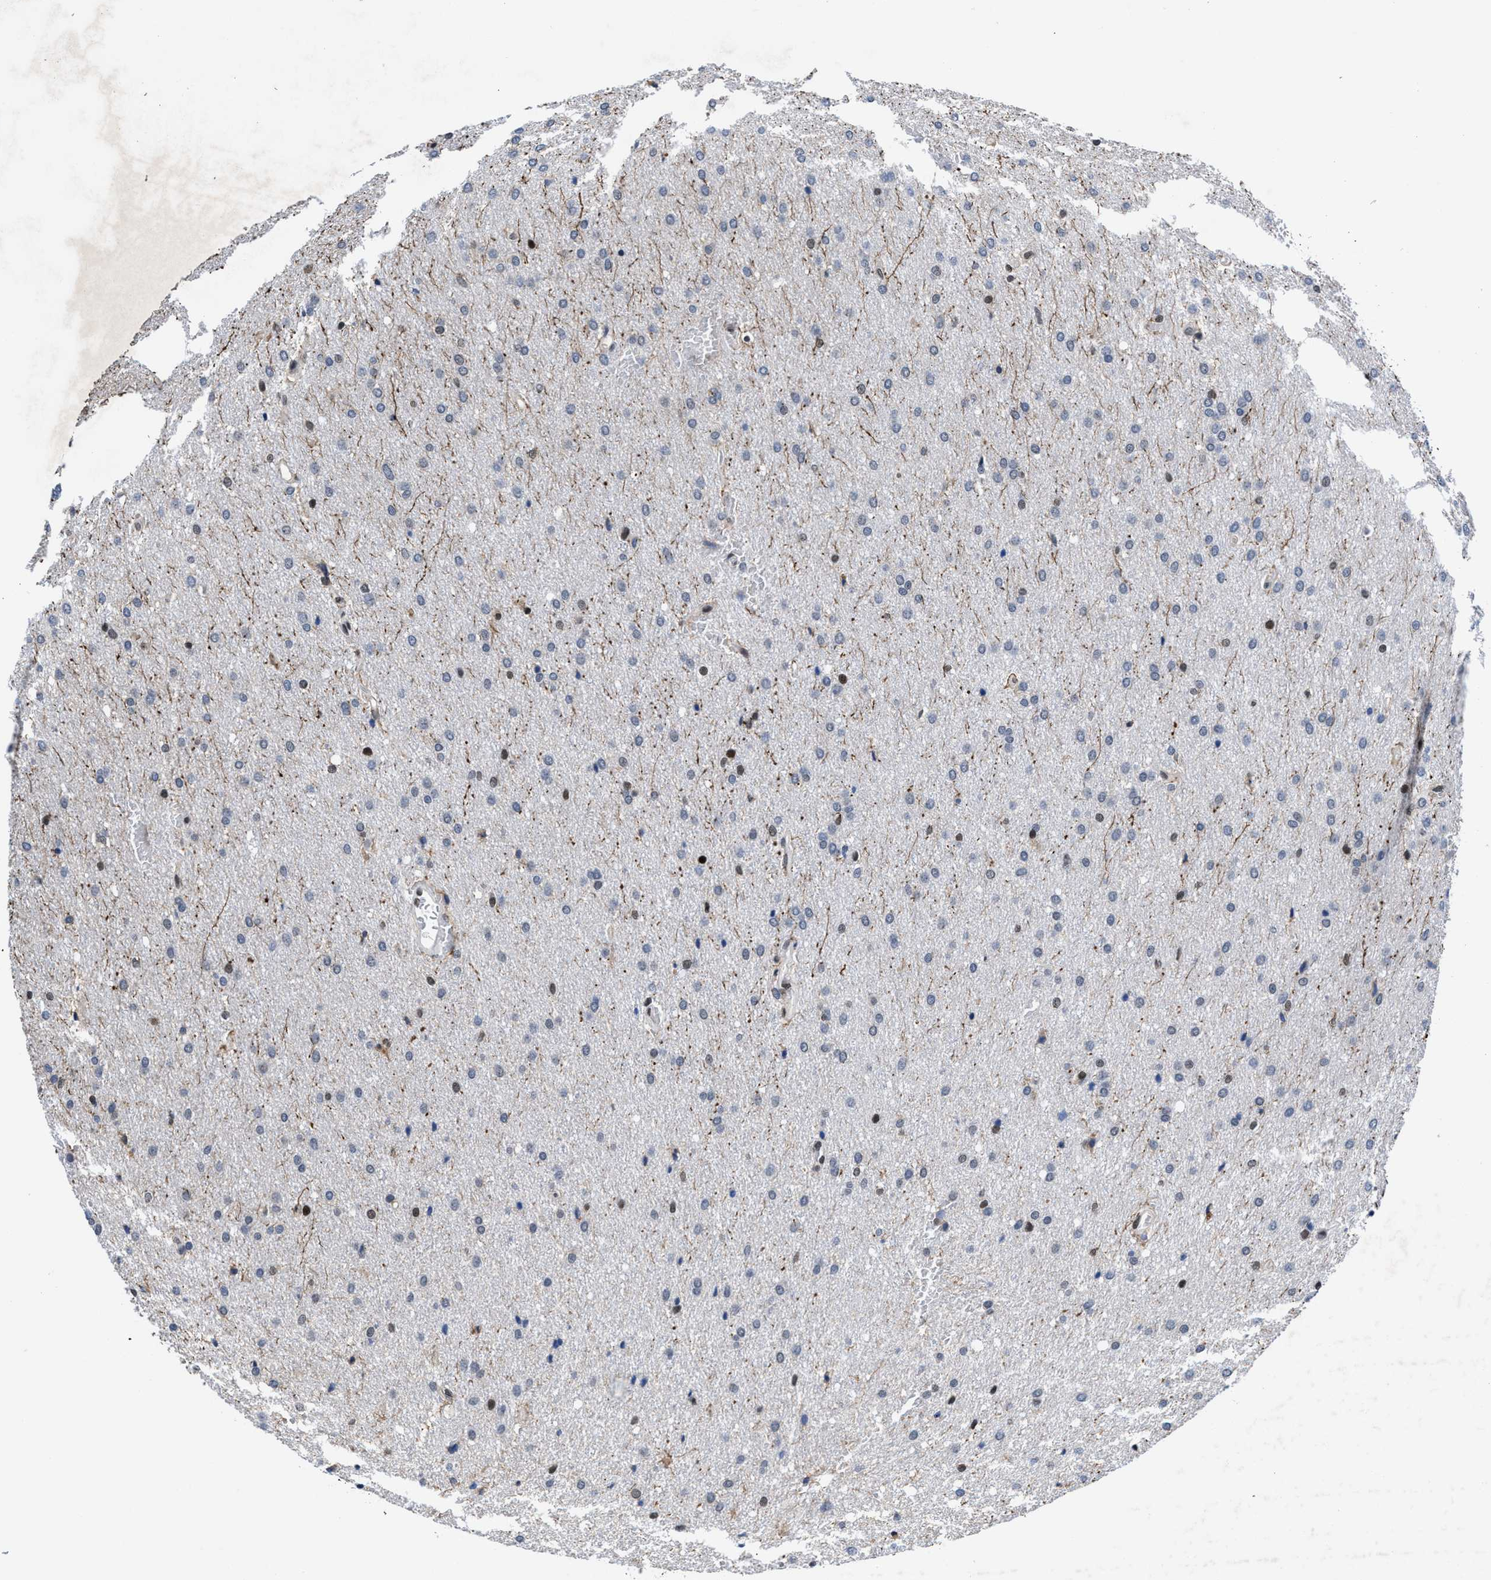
{"staining": {"intensity": "weak", "quantity": "<25%", "location": "nuclear"}, "tissue": "glioma", "cell_type": "Tumor cells", "image_type": "cancer", "snomed": [{"axis": "morphology", "description": "Glioma, malignant, Low grade"}, {"axis": "topography", "description": "Brain"}], "caption": "A photomicrograph of glioma stained for a protein shows no brown staining in tumor cells.", "gene": "WDR81", "patient": {"sex": "female", "age": 37}}